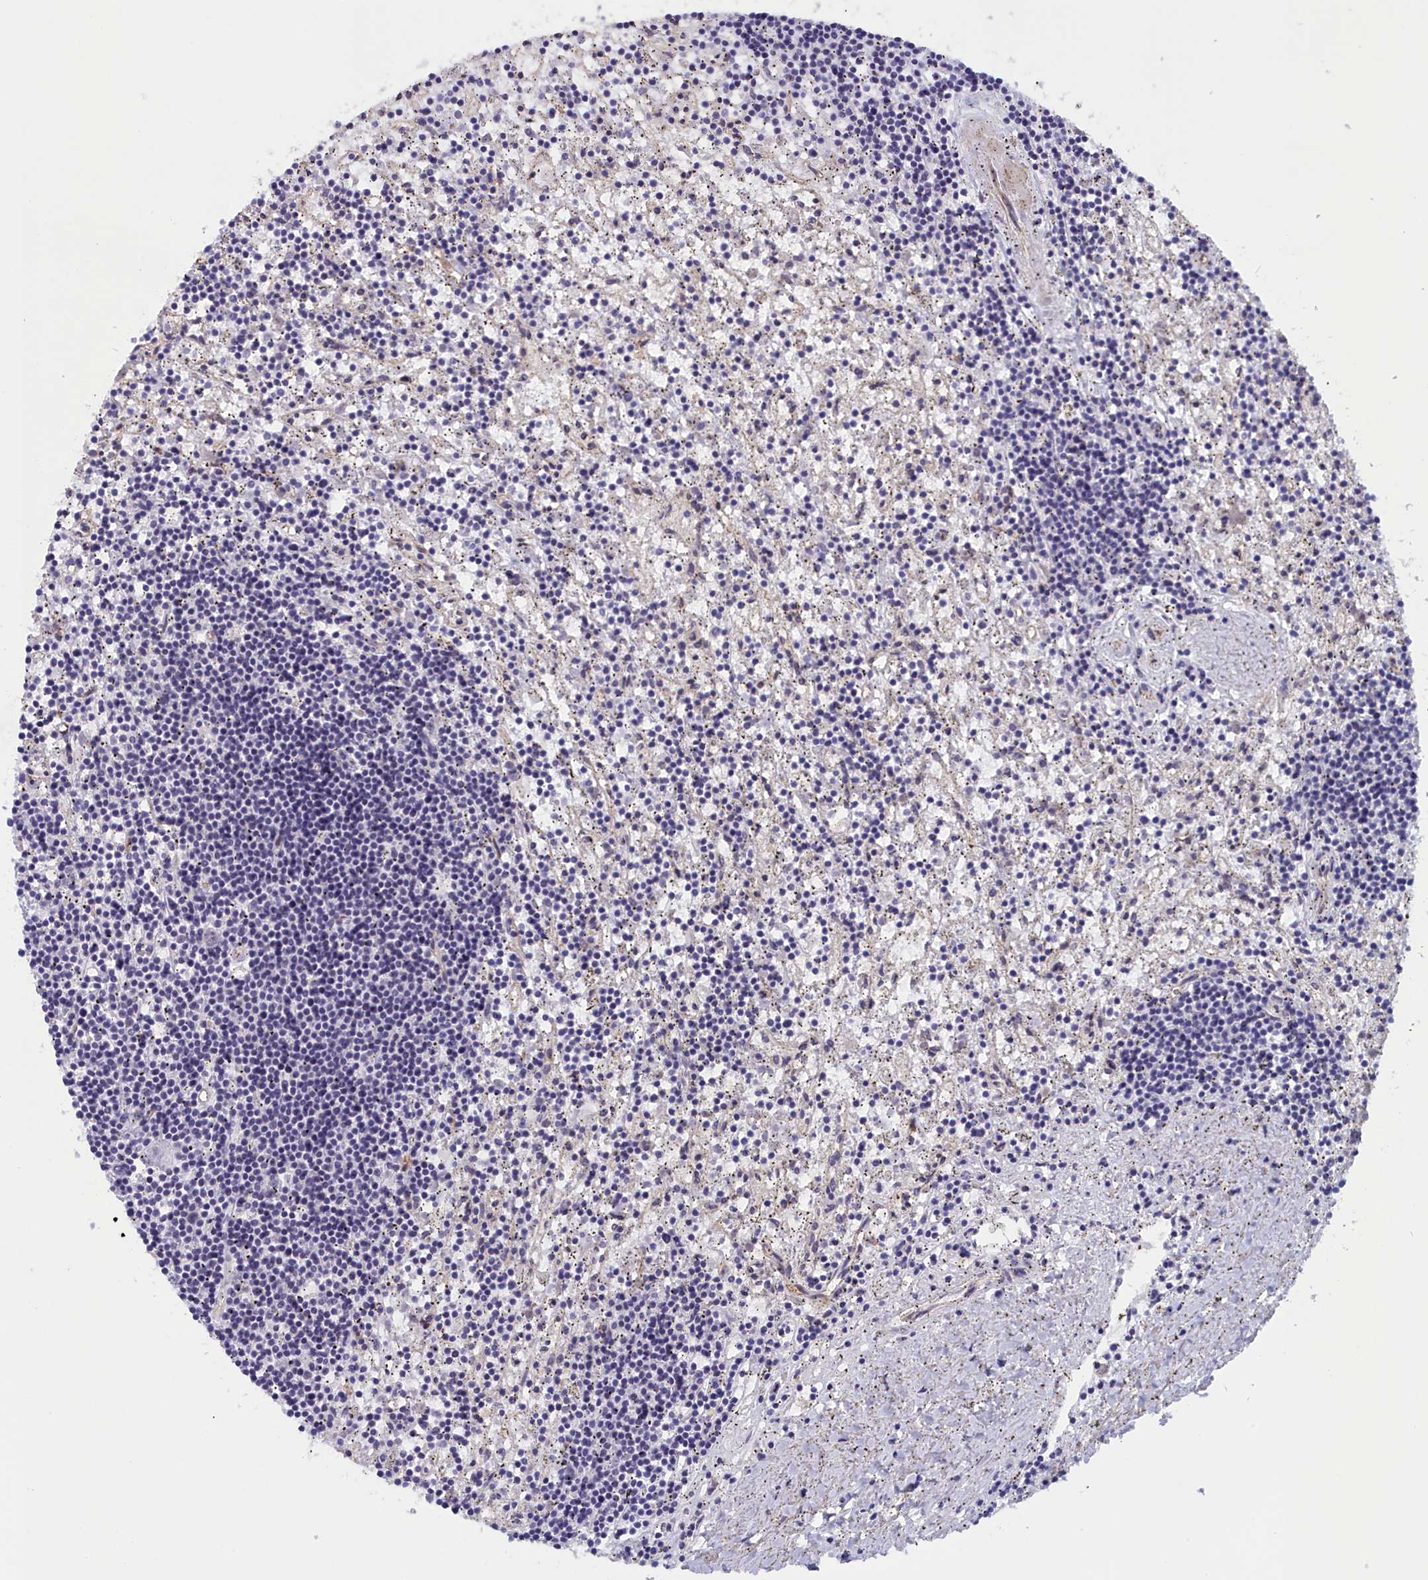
{"staining": {"intensity": "negative", "quantity": "none", "location": "none"}, "tissue": "lymphoma", "cell_type": "Tumor cells", "image_type": "cancer", "snomed": [{"axis": "morphology", "description": "Malignant lymphoma, non-Hodgkin's type, Low grade"}, {"axis": "topography", "description": "Spleen"}], "caption": "The image shows no significant positivity in tumor cells of lymphoma.", "gene": "IGFALS", "patient": {"sex": "male", "age": 76}}